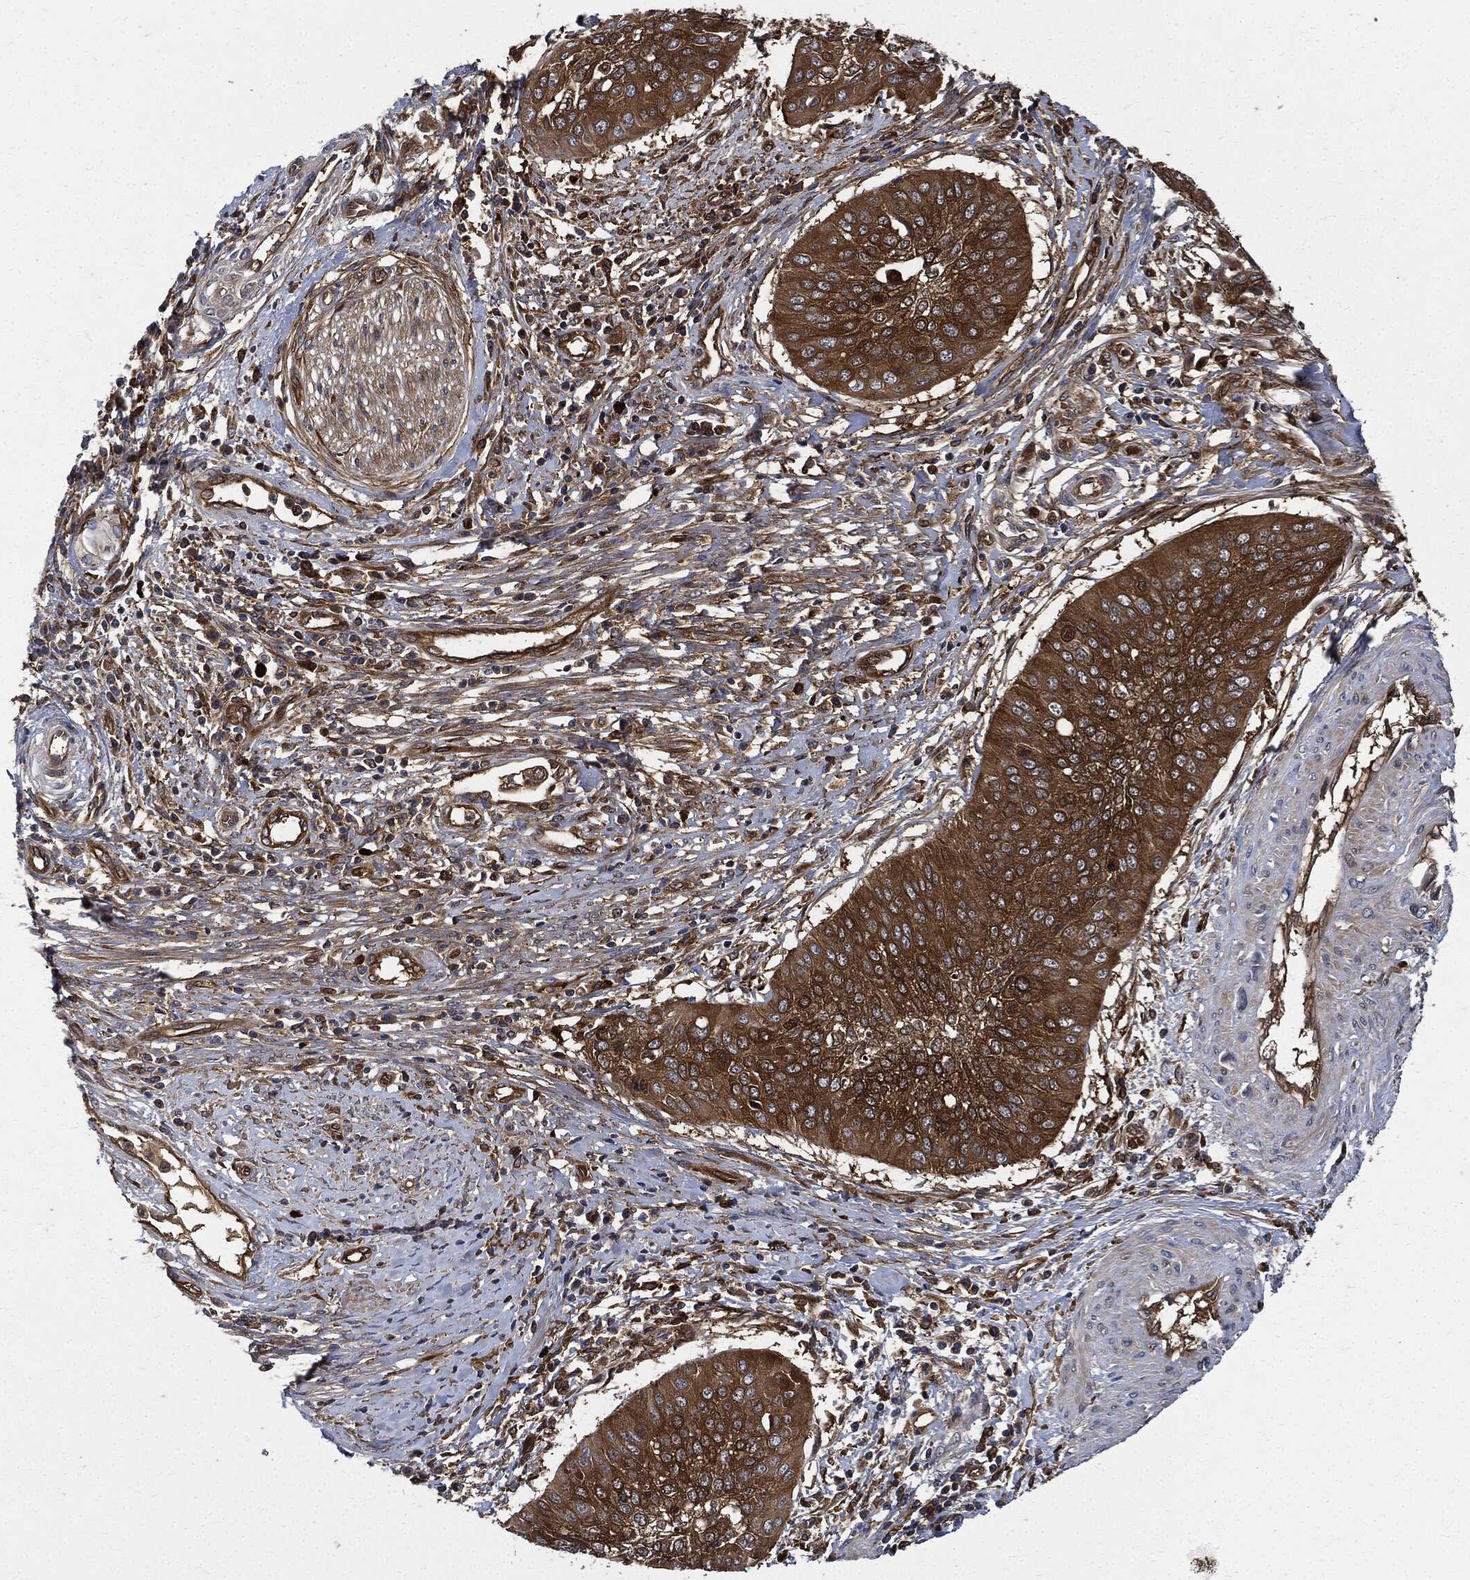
{"staining": {"intensity": "strong", "quantity": ">75%", "location": "cytoplasmic/membranous"}, "tissue": "cervical cancer", "cell_type": "Tumor cells", "image_type": "cancer", "snomed": [{"axis": "morphology", "description": "Normal tissue, NOS"}, {"axis": "morphology", "description": "Squamous cell carcinoma, NOS"}, {"axis": "topography", "description": "Cervix"}], "caption": "Cervical cancer stained with DAB (3,3'-diaminobenzidine) immunohistochemistry exhibits high levels of strong cytoplasmic/membranous expression in about >75% of tumor cells.", "gene": "XPNPEP1", "patient": {"sex": "female", "age": 39}}